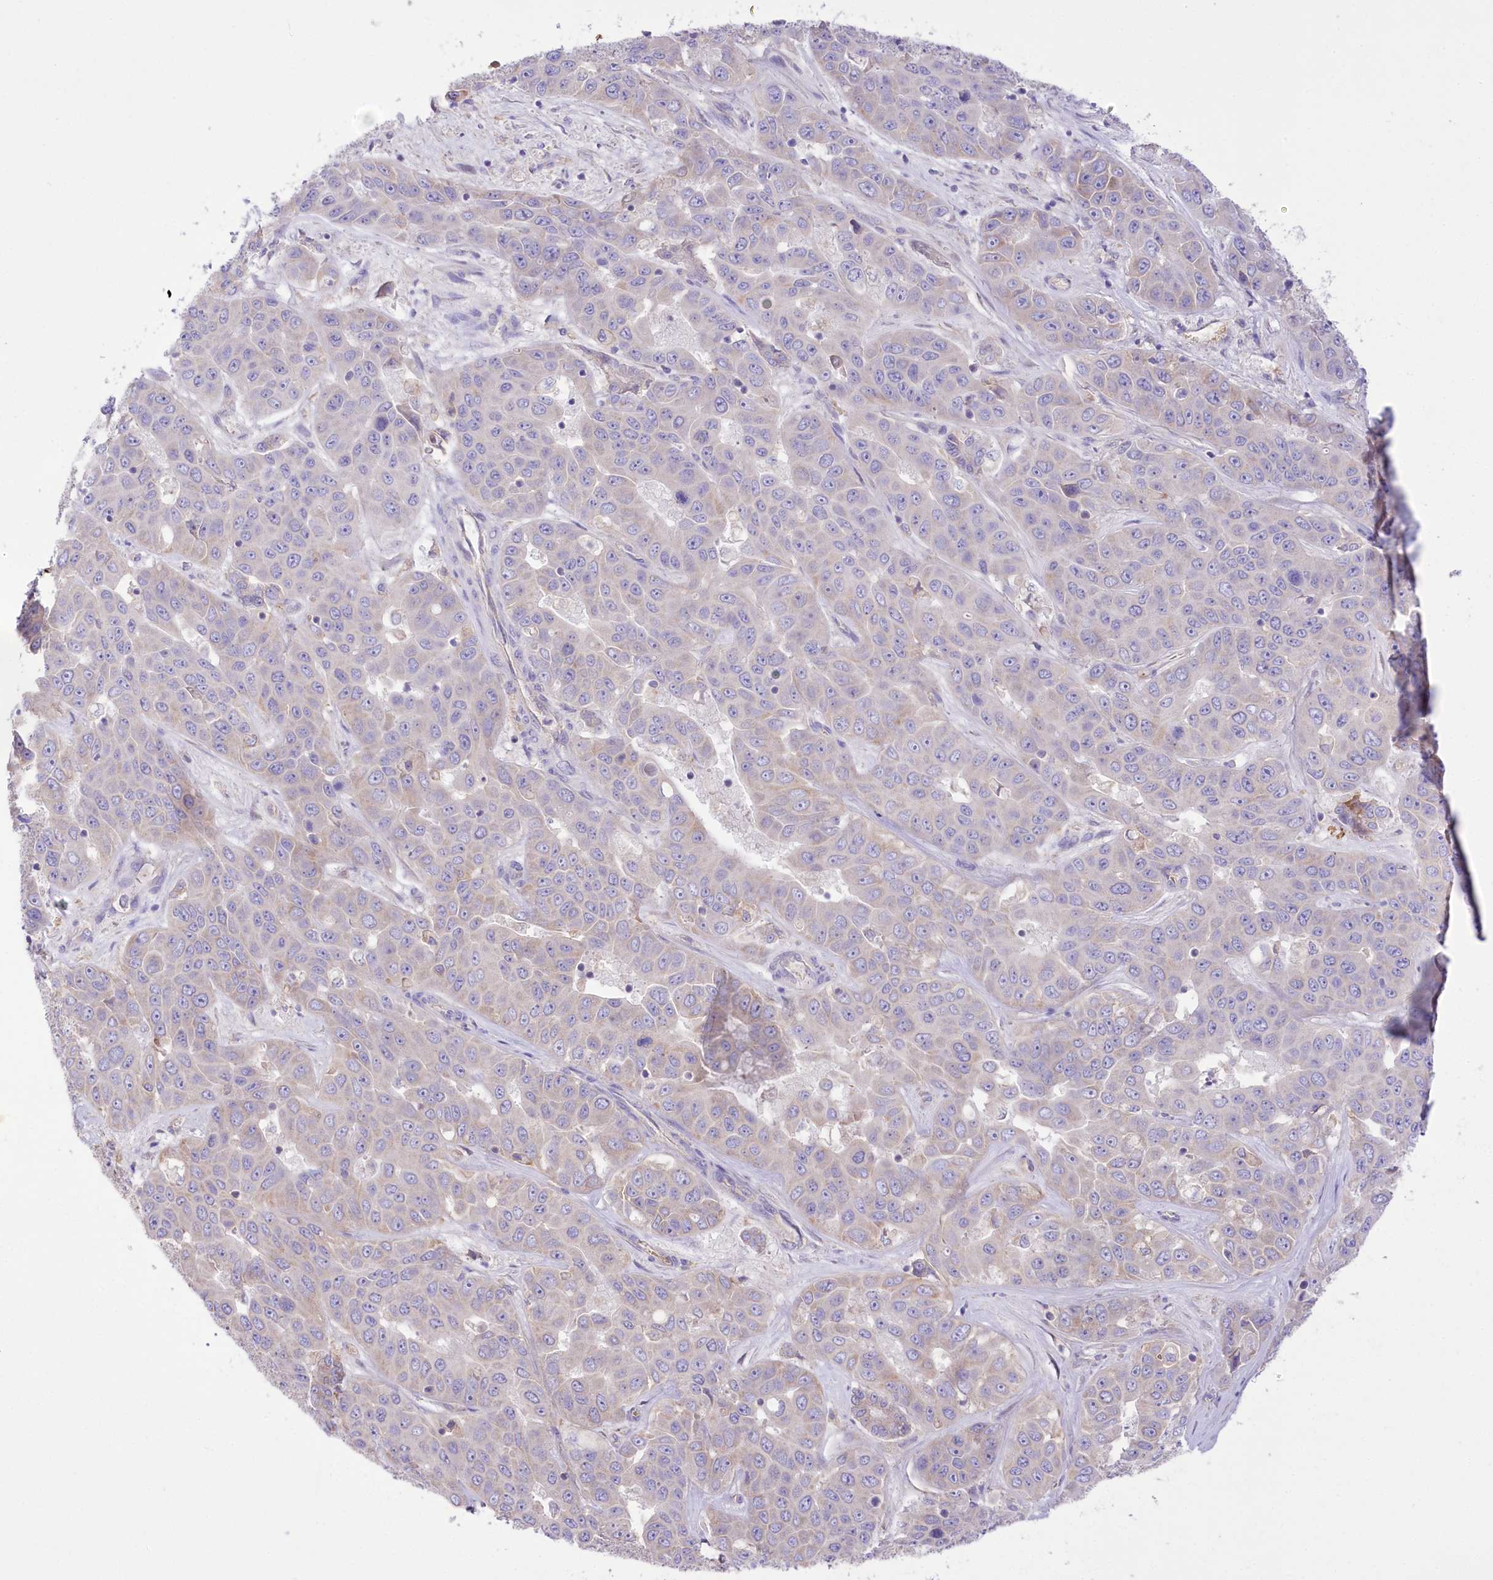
{"staining": {"intensity": "weak", "quantity": "<25%", "location": "cytoplasmic/membranous"}, "tissue": "liver cancer", "cell_type": "Tumor cells", "image_type": "cancer", "snomed": [{"axis": "morphology", "description": "Cholangiocarcinoma"}, {"axis": "topography", "description": "Liver"}], "caption": "This is a histopathology image of immunohistochemistry (IHC) staining of cholangiocarcinoma (liver), which shows no staining in tumor cells.", "gene": "PRSS53", "patient": {"sex": "female", "age": 52}}